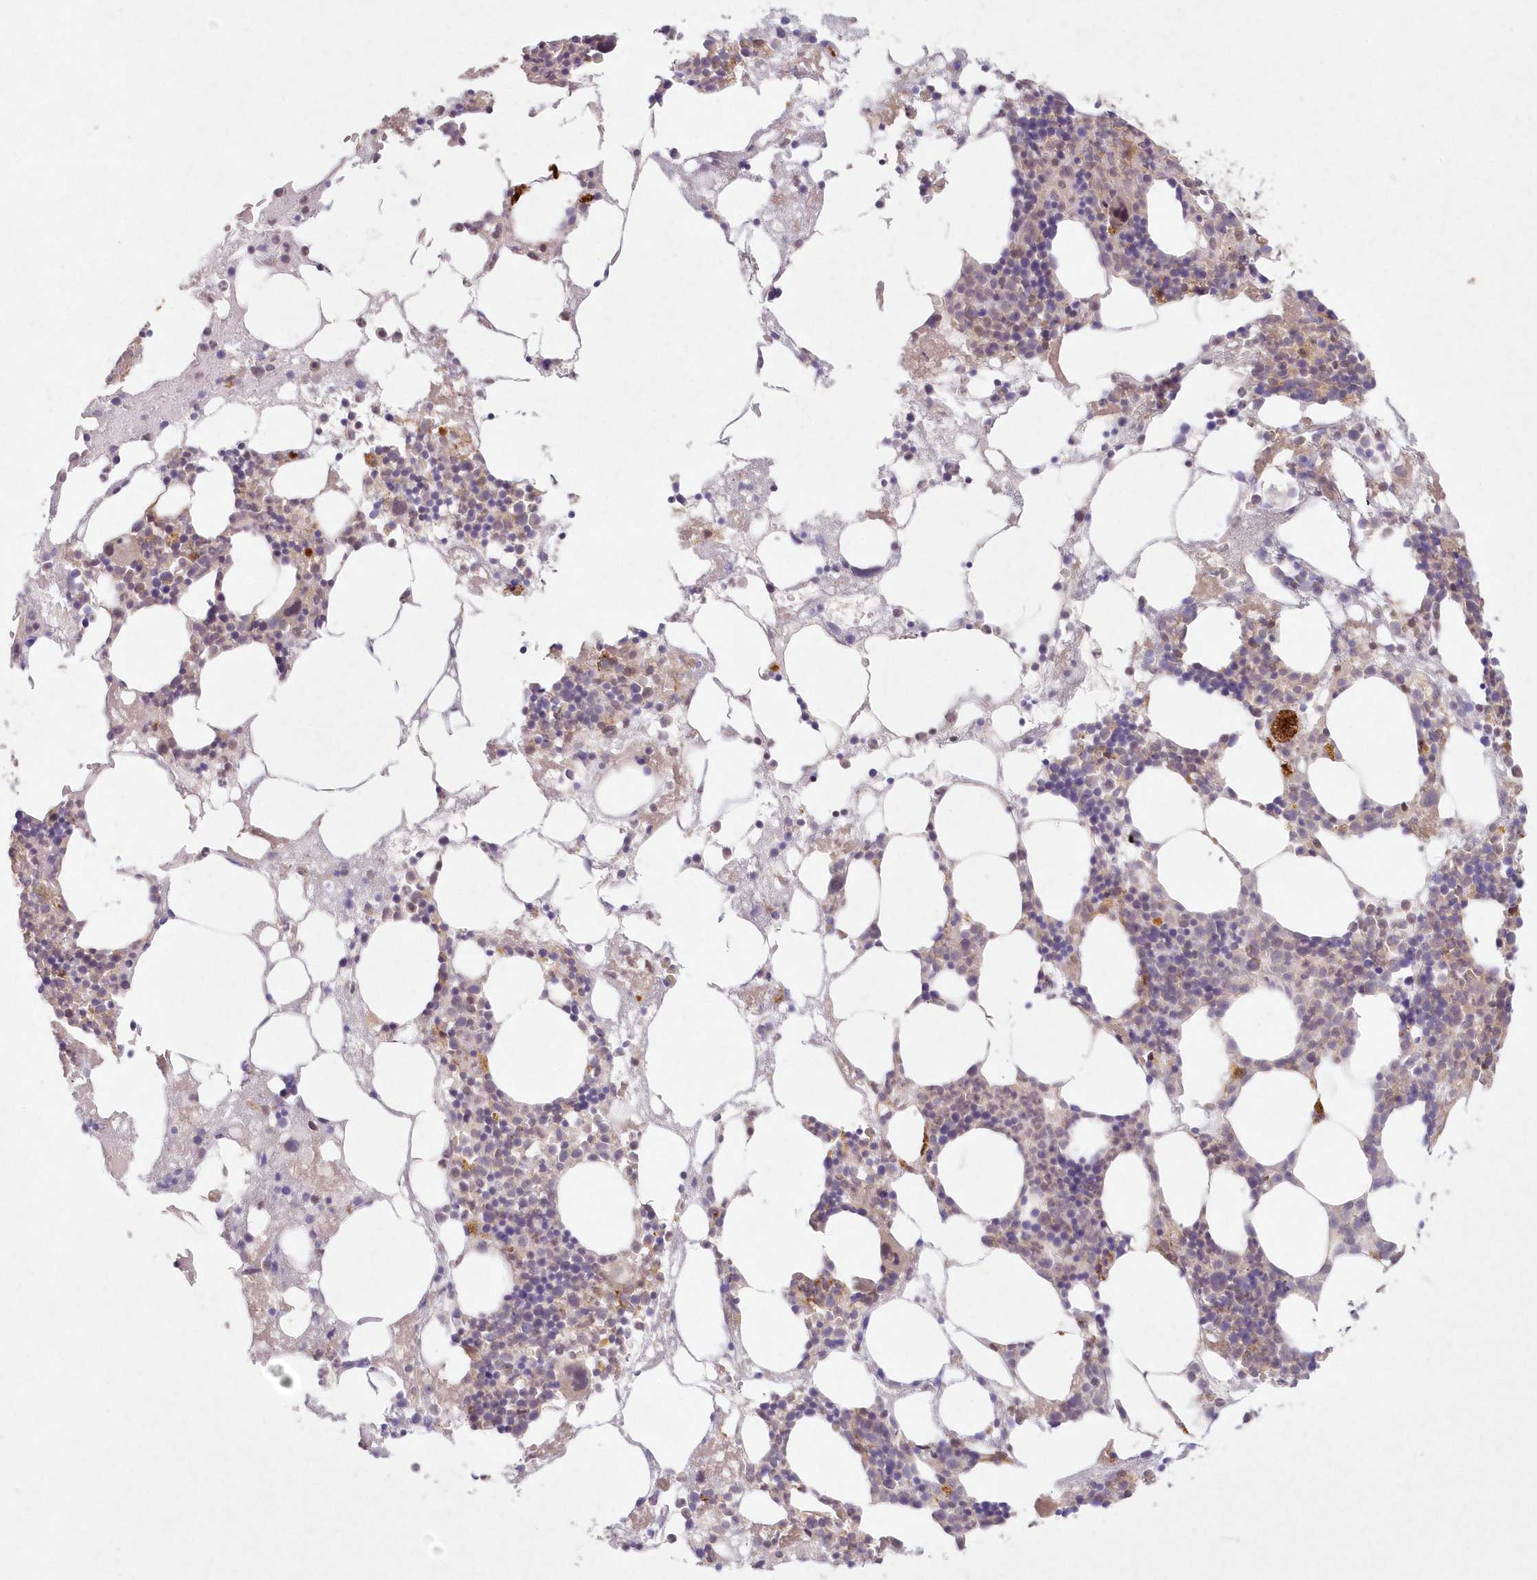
{"staining": {"intensity": "moderate", "quantity": "<25%", "location": "cytoplasmic/membranous,nuclear"}, "tissue": "bone marrow", "cell_type": "Hematopoietic cells", "image_type": "normal", "snomed": [{"axis": "morphology", "description": "Normal tissue, NOS"}, {"axis": "topography", "description": "Bone marrow"}], "caption": "The immunohistochemical stain labels moderate cytoplasmic/membranous,nuclear positivity in hematopoietic cells of benign bone marrow. The protein is shown in brown color, while the nuclei are stained blue.", "gene": "ASCC1", "patient": {"sex": "male", "age": 48}}